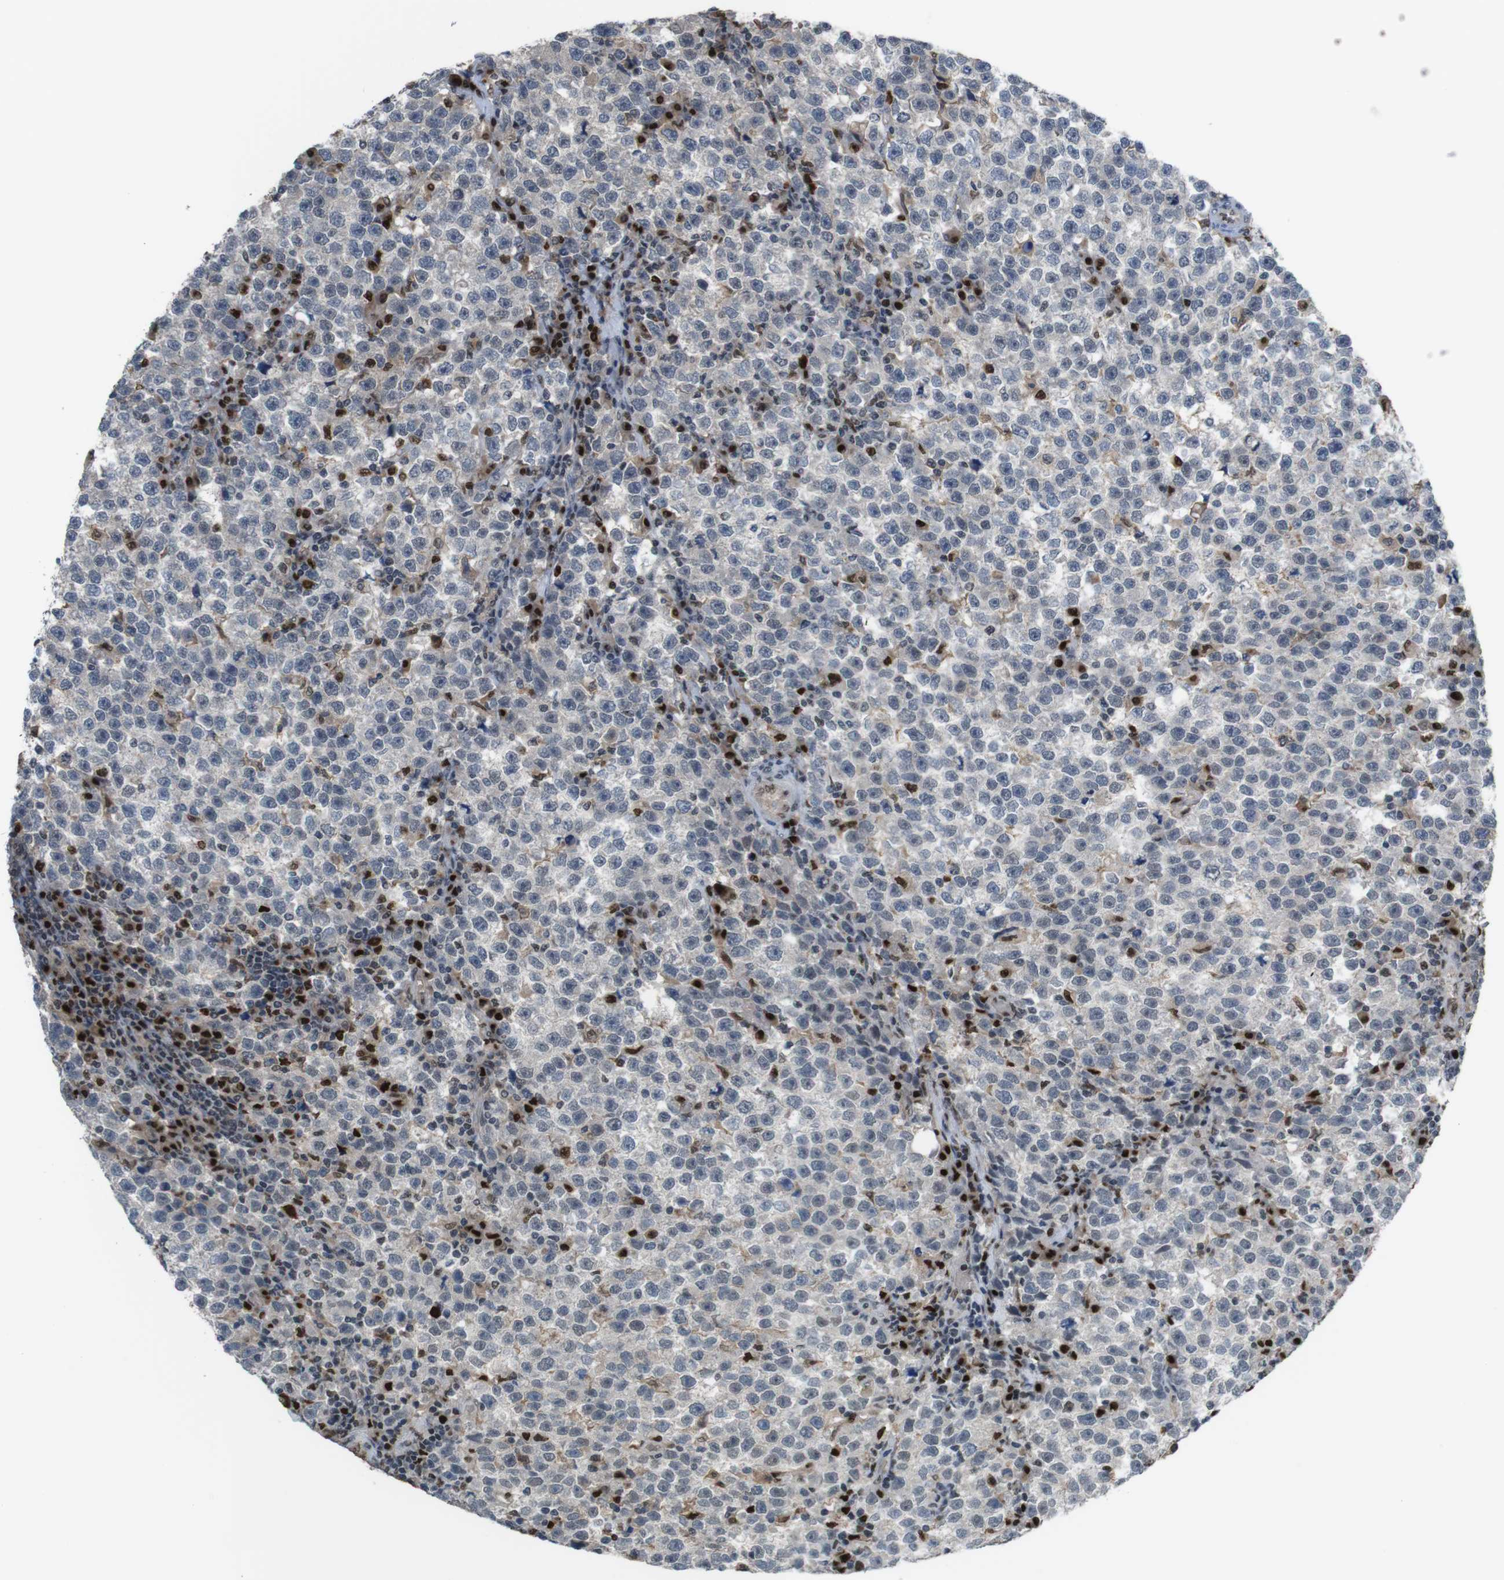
{"staining": {"intensity": "negative", "quantity": "none", "location": "none"}, "tissue": "testis cancer", "cell_type": "Tumor cells", "image_type": "cancer", "snomed": [{"axis": "morphology", "description": "Seminoma, NOS"}, {"axis": "topography", "description": "Testis"}], "caption": "Tumor cells are negative for brown protein staining in testis cancer.", "gene": "SUB1", "patient": {"sex": "male", "age": 43}}